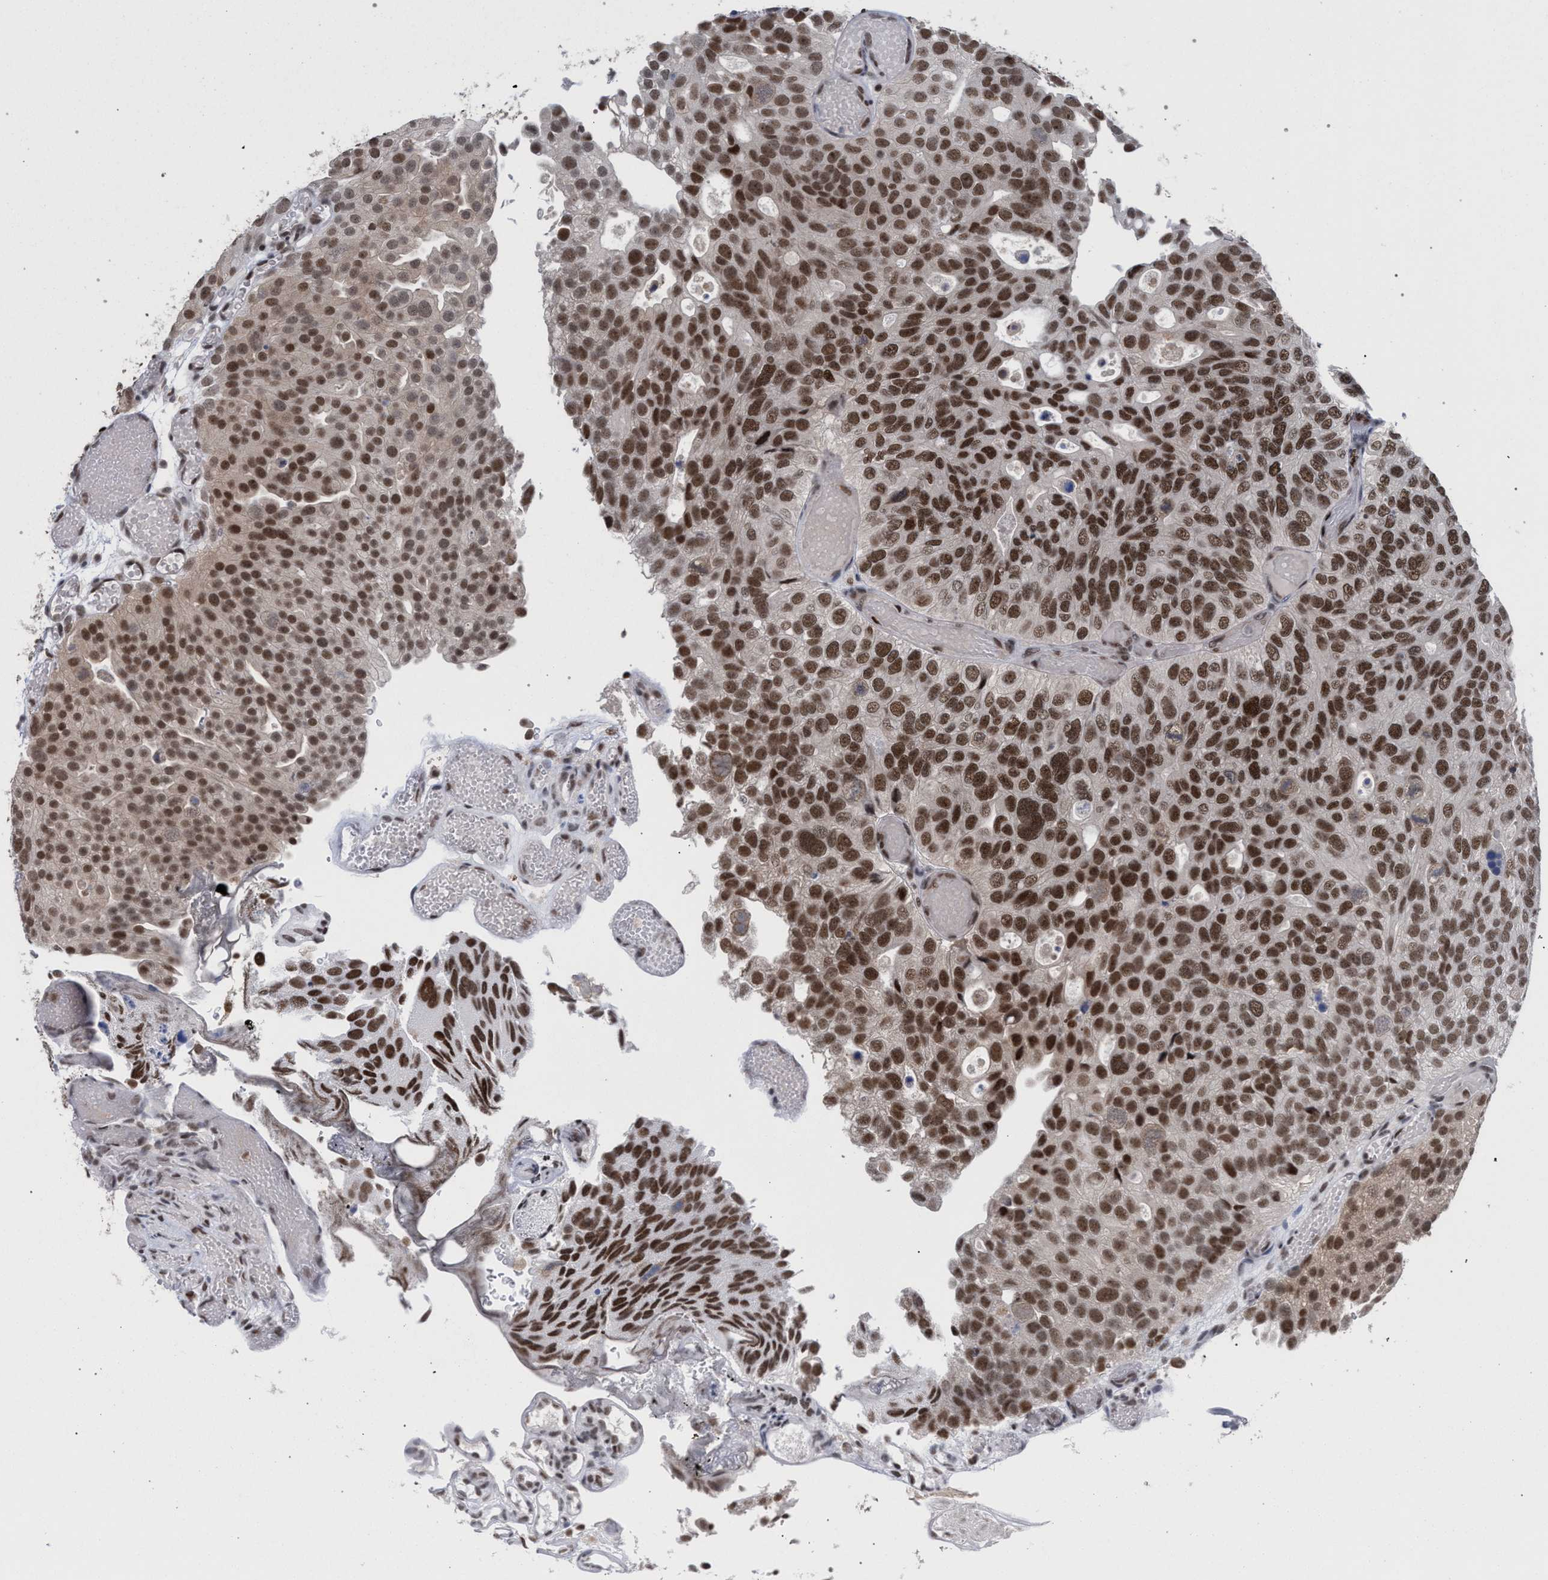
{"staining": {"intensity": "moderate", "quantity": ">75%", "location": "nuclear"}, "tissue": "urothelial cancer", "cell_type": "Tumor cells", "image_type": "cancer", "snomed": [{"axis": "morphology", "description": "Urothelial carcinoma, Low grade"}, {"axis": "topography", "description": "Urinary bladder"}], "caption": "The micrograph reveals immunohistochemical staining of low-grade urothelial carcinoma. There is moderate nuclear expression is identified in approximately >75% of tumor cells. The protein of interest is shown in brown color, while the nuclei are stained blue.", "gene": "SCAF4", "patient": {"sex": "male", "age": 78}}